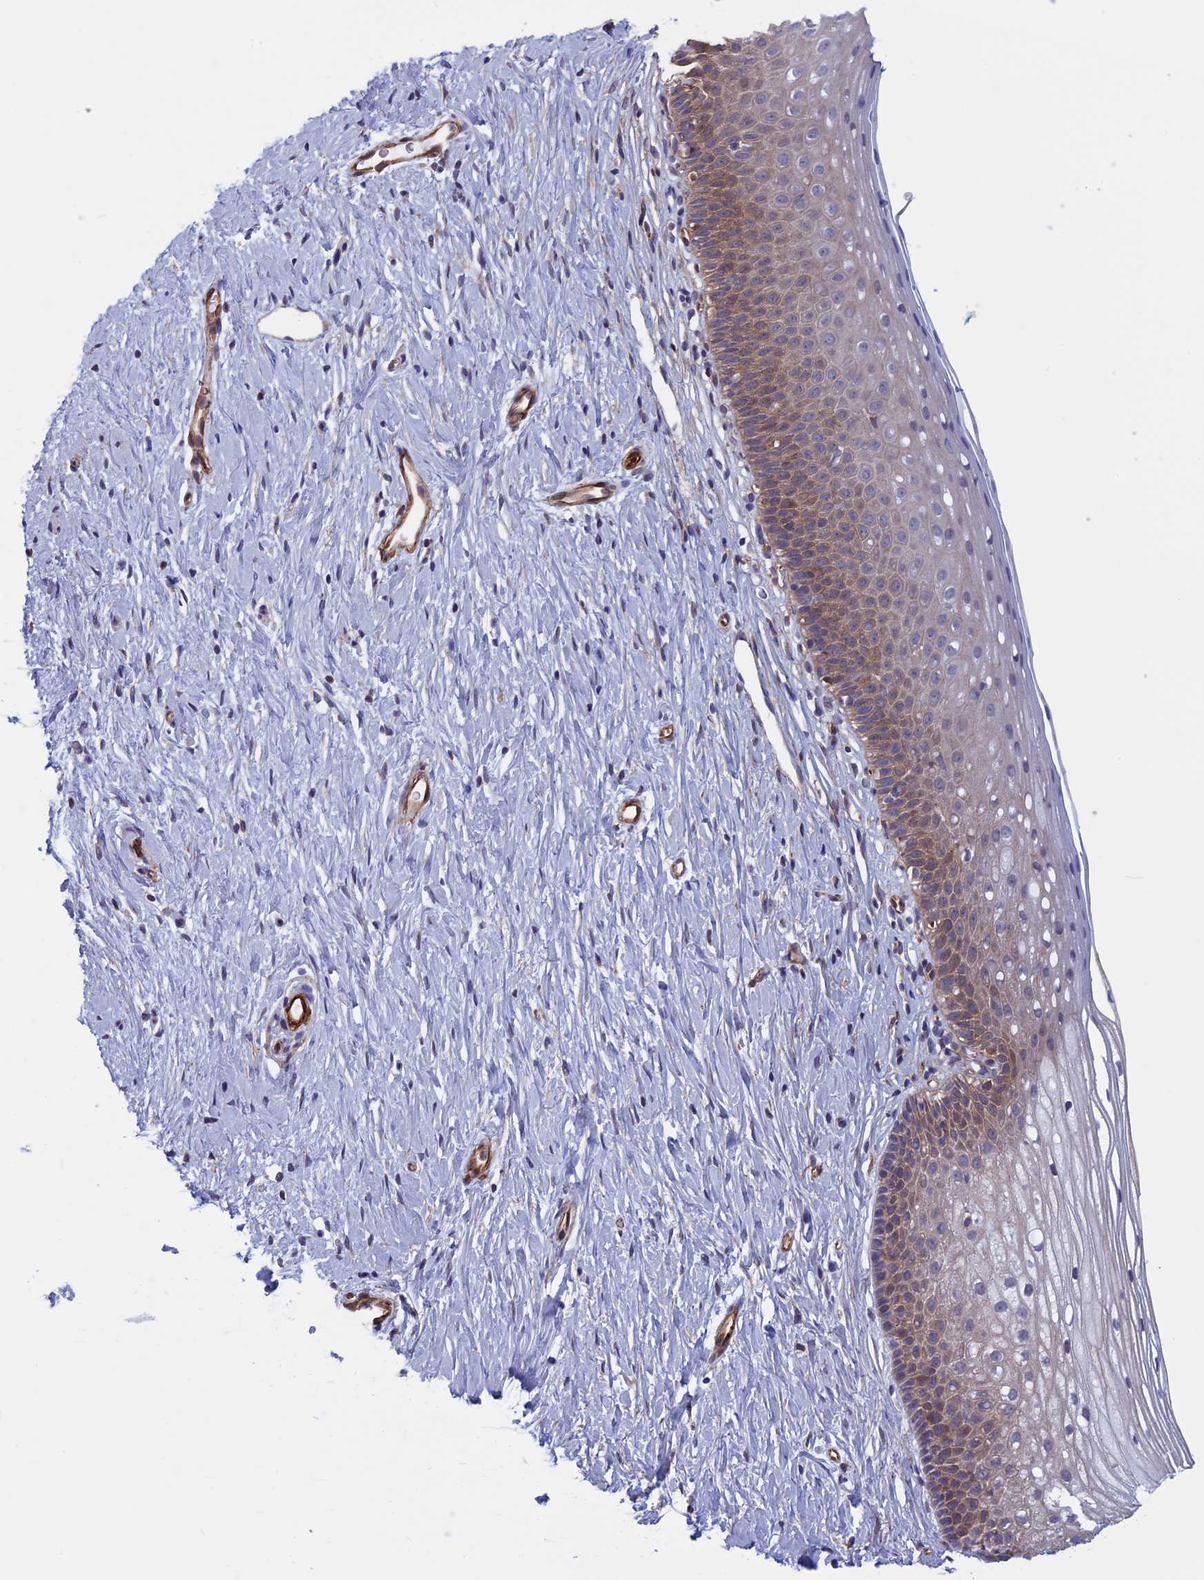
{"staining": {"intensity": "weak", "quantity": "<25%", "location": "cytoplasmic/membranous"}, "tissue": "cervix", "cell_type": "Glandular cells", "image_type": "normal", "snomed": [{"axis": "morphology", "description": "Normal tissue, NOS"}, {"axis": "topography", "description": "Cervix"}], "caption": "Immunohistochemistry (IHC) of benign cervix exhibits no positivity in glandular cells.", "gene": "ANGPTL2", "patient": {"sex": "female", "age": 36}}